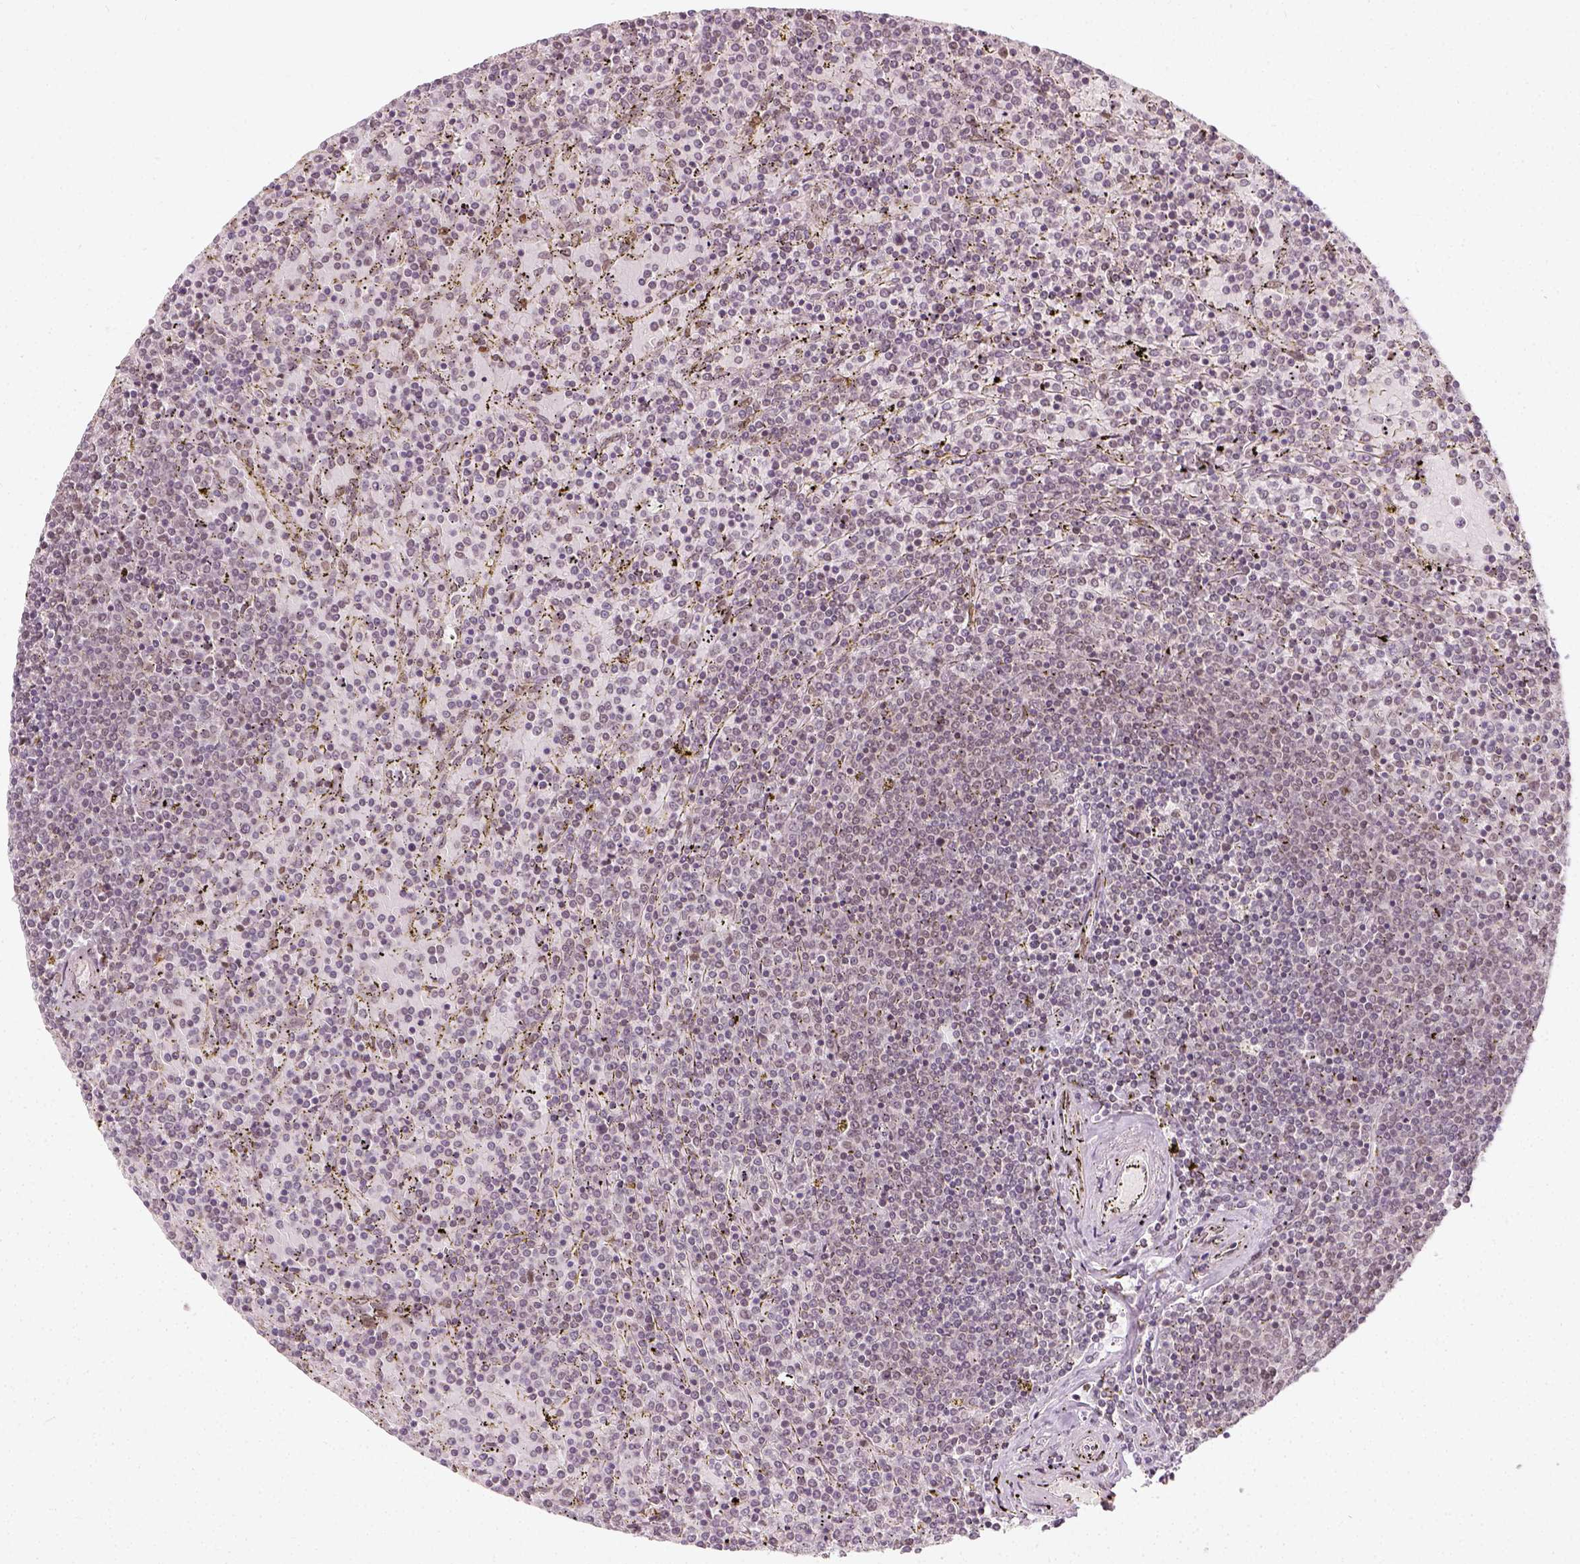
{"staining": {"intensity": "negative", "quantity": "none", "location": "none"}, "tissue": "lymphoma", "cell_type": "Tumor cells", "image_type": "cancer", "snomed": [{"axis": "morphology", "description": "Malignant lymphoma, non-Hodgkin's type, Low grade"}, {"axis": "topography", "description": "Spleen"}], "caption": "The histopathology image displays no significant staining in tumor cells of malignant lymphoma, non-Hodgkin's type (low-grade).", "gene": "ZMAT3", "patient": {"sex": "female", "age": 77}}